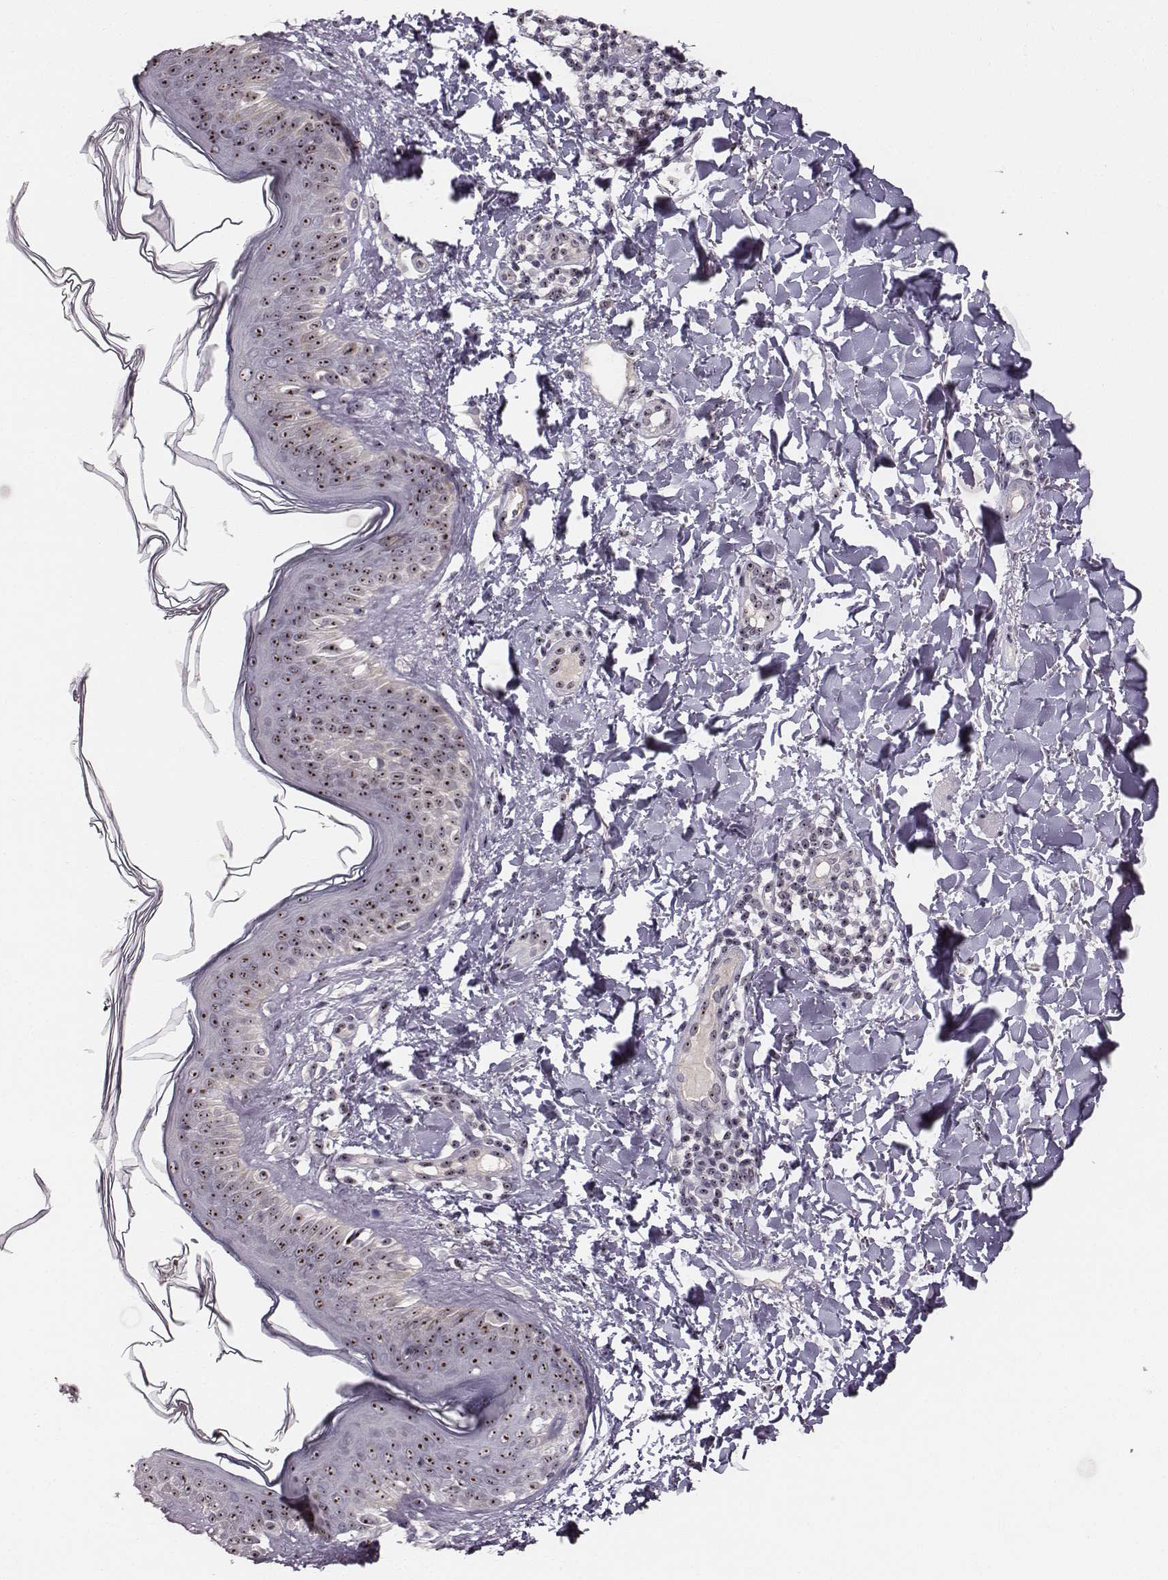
{"staining": {"intensity": "moderate", "quantity": ">75%", "location": "nuclear"}, "tissue": "skin cancer", "cell_type": "Tumor cells", "image_type": "cancer", "snomed": [{"axis": "morphology", "description": "Normal tissue, NOS"}, {"axis": "morphology", "description": "Basal cell carcinoma"}, {"axis": "topography", "description": "Skin"}], "caption": "Immunohistochemistry (IHC) (DAB (3,3'-diaminobenzidine)) staining of skin basal cell carcinoma demonstrates moderate nuclear protein expression in about >75% of tumor cells. (brown staining indicates protein expression, while blue staining denotes nuclei).", "gene": "NOP56", "patient": {"sex": "male", "age": 46}}